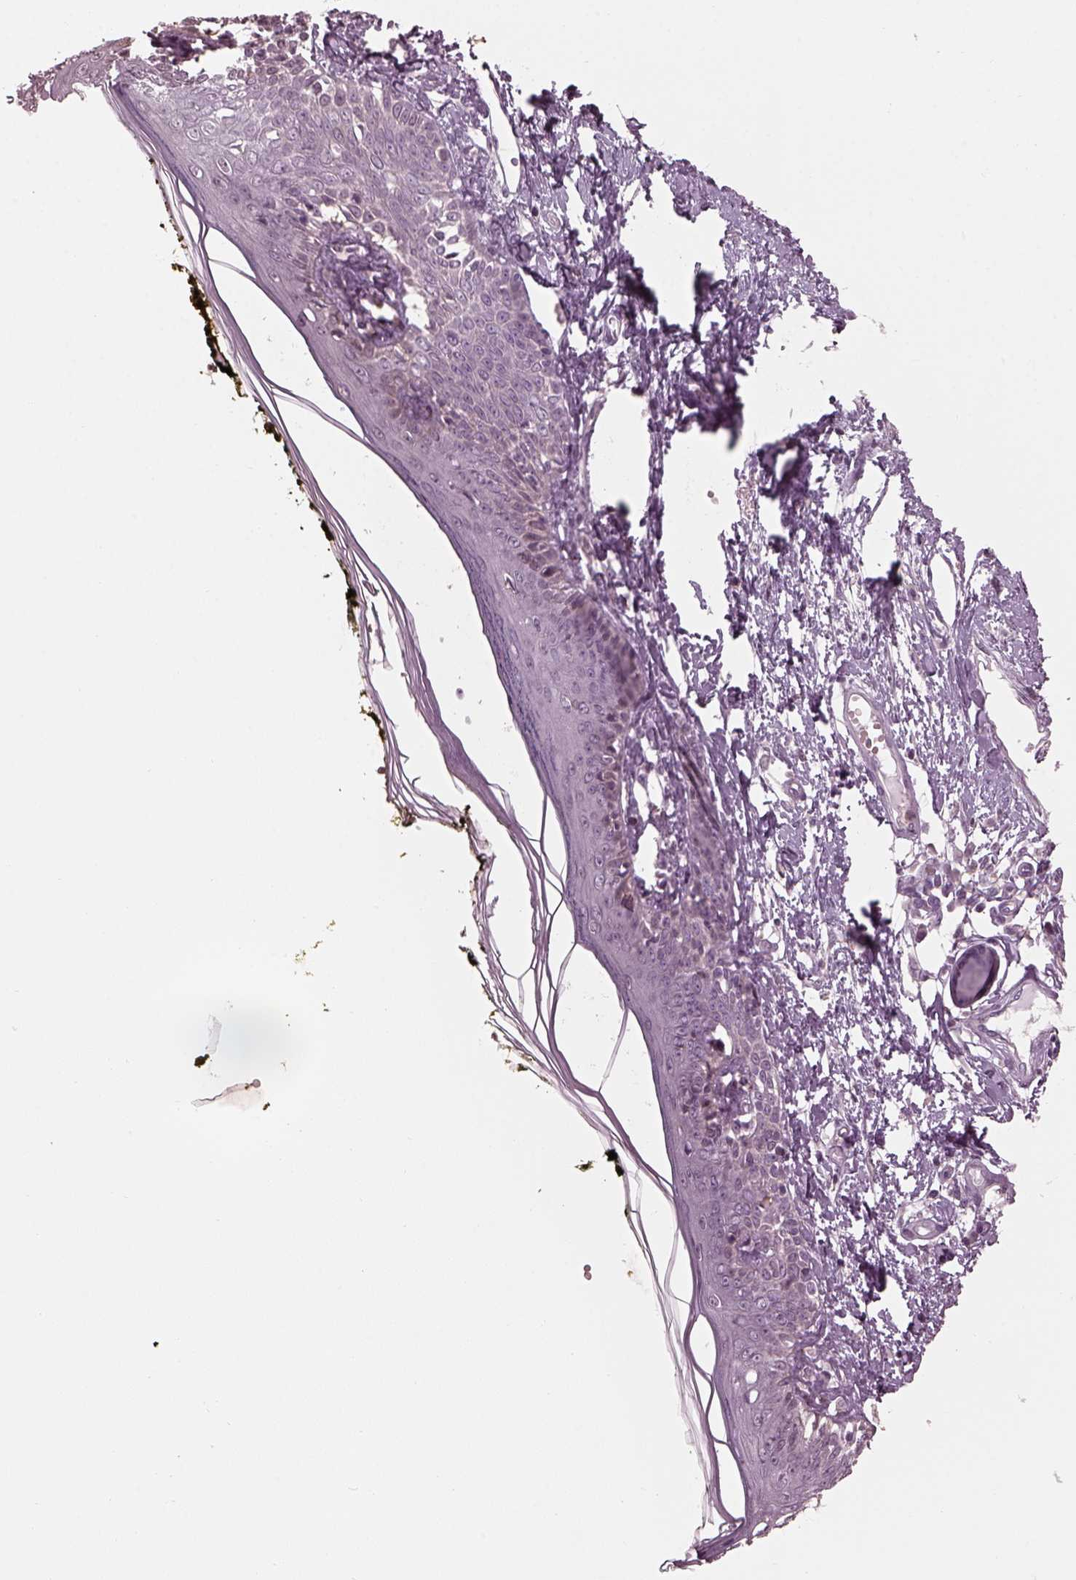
{"staining": {"intensity": "negative", "quantity": "none", "location": "none"}, "tissue": "skin", "cell_type": "Fibroblasts", "image_type": "normal", "snomed": [{"axis": "morphology", "description": "Normal tissue, NOS"}, {"axis": "topography", "description": "Skin"}], "caption": "A histopathology image of skin stained for a protein exhibits no brown staining in fibroblasts.", "gene": "BFSP1", "patient": {"sex": "male", "age": 76}}